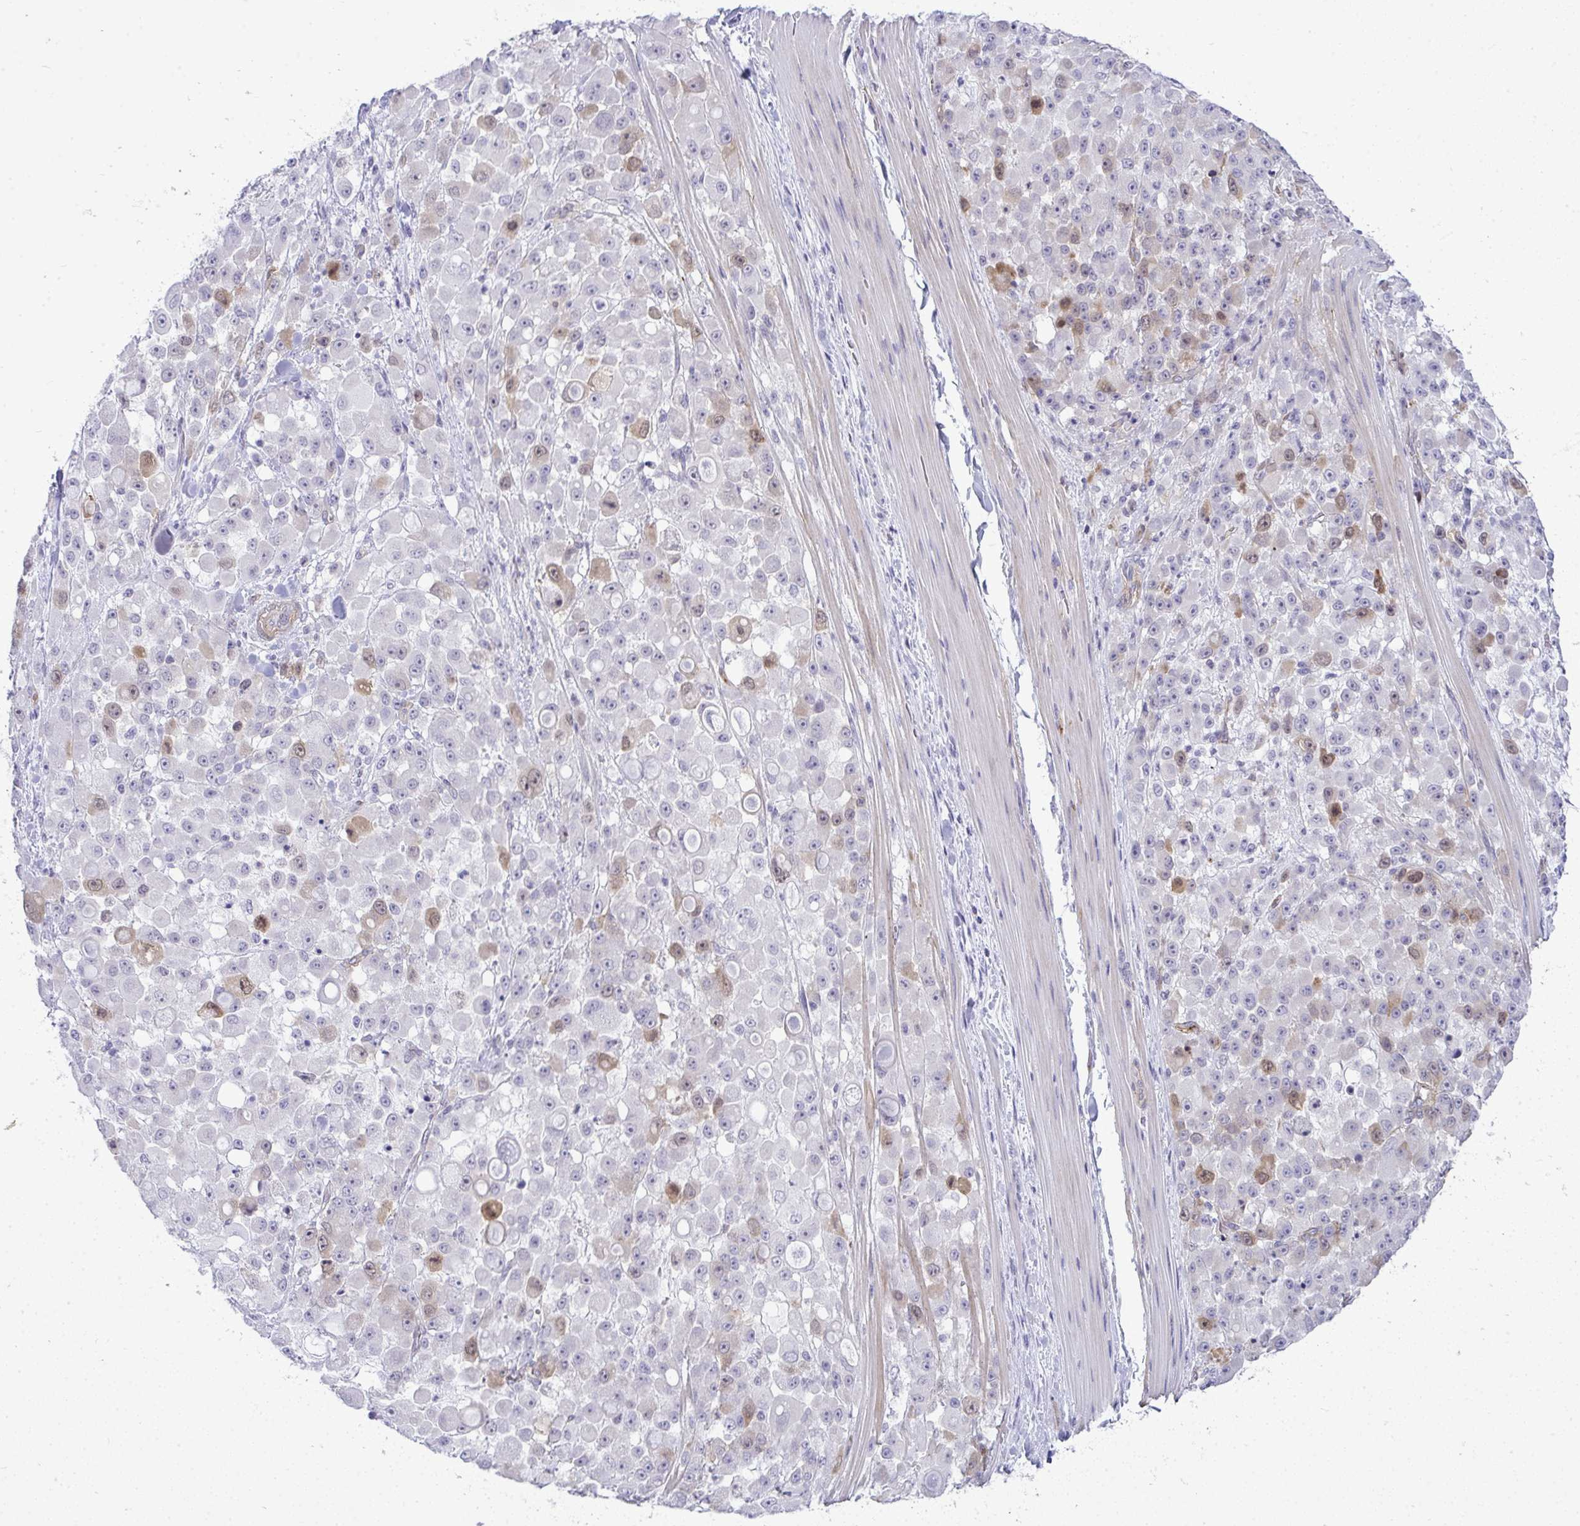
{"staining": {"intensity": "weak", "quantity": "<25%", "location": "cytoplasmic/membranous,nuclear"}, "tissue": "stomach cancer", "cell_type": "Tumor cells", "image_type": "cancer", "snomed": [{"axis": "morphology", "description": "Adenocarcinoma, NOS"}, {"axis": "topography", "description": "Stomach"}], "caption": "DAB (3,3'-diaminobenzidine) immunohistochemical staining of human adenocarcinoma (stomach) displays no significant expression in tumor cells.", "gene": "UBE2S", "patient": {"sex": "female", "age": 76}}